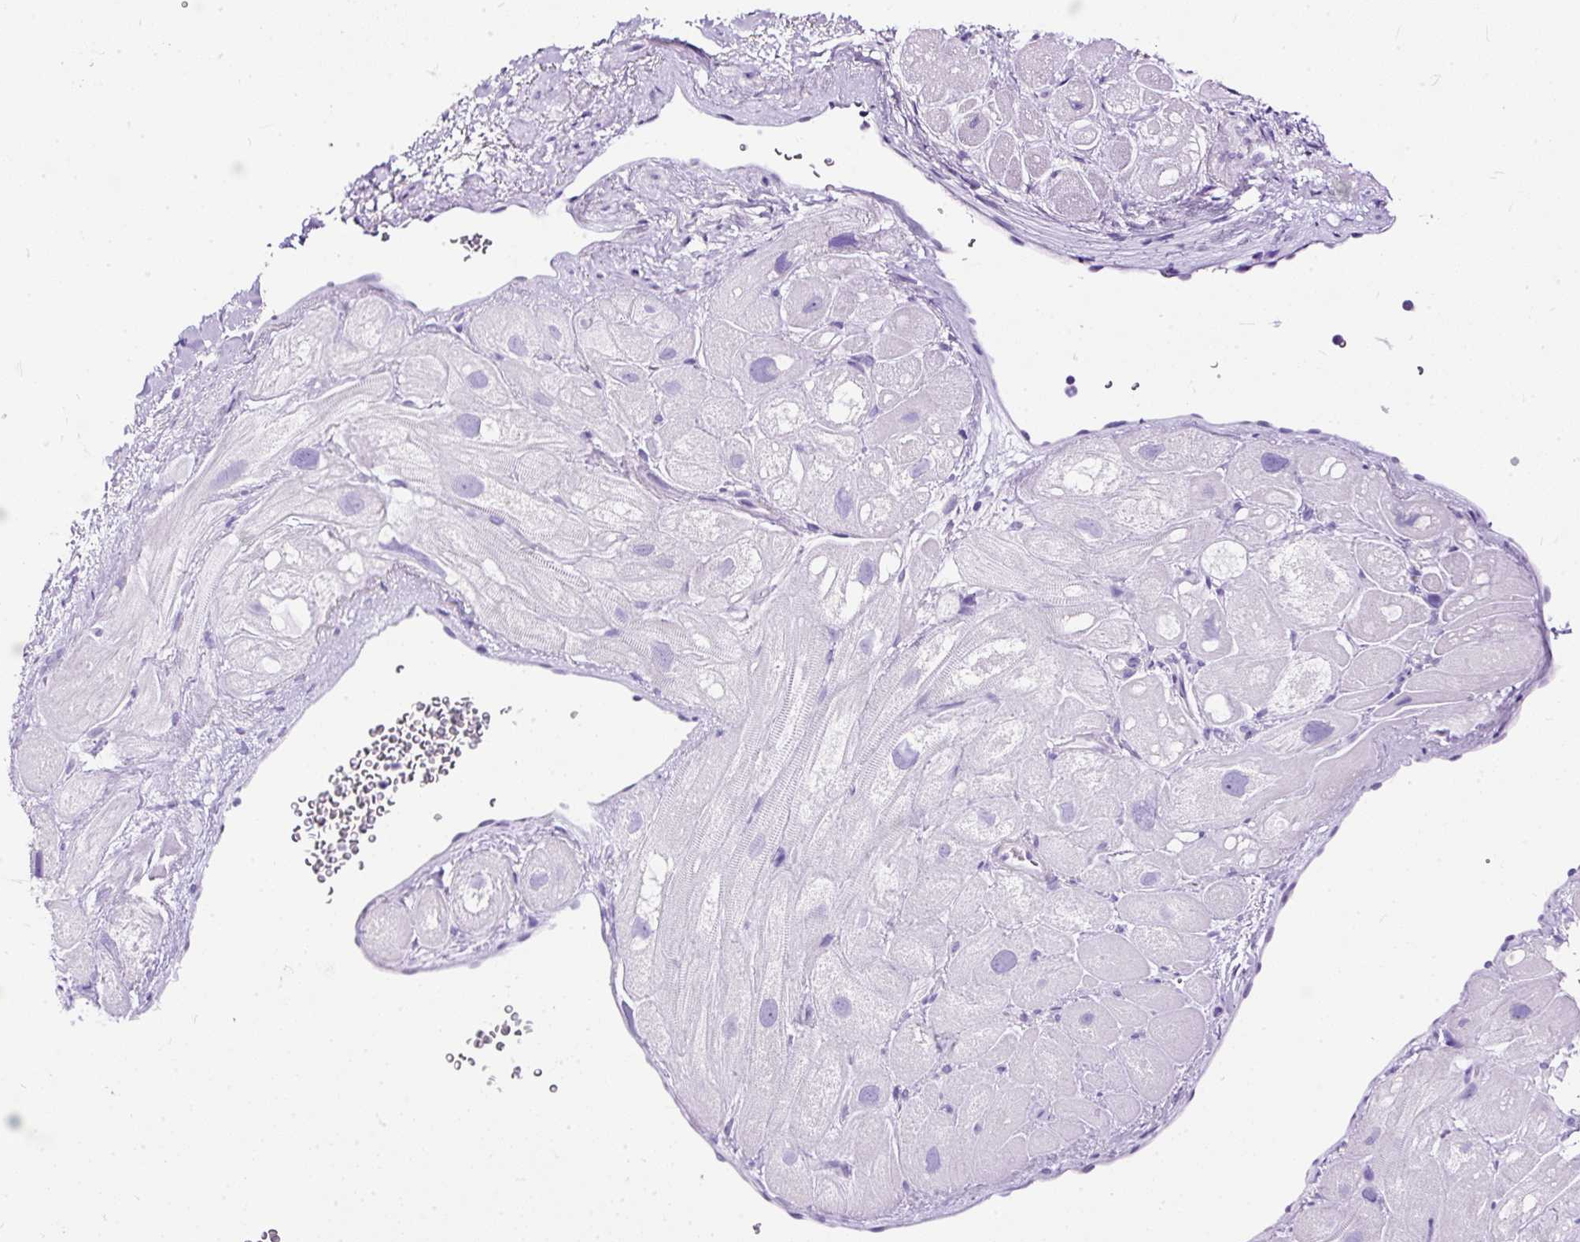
{"staining": {"intensity": "negative", "quantity": "none", "location": "none"}, "tissue": "heart muscle", "cell_type": "Cardiomyocytes", "image_type": "normal", "snomed": [{"axis": "morphology", "description": "Normal tissue, NOS"}, {"axis": "topography", "description": "Heart"}], "caption": "Immunohistochemistry micrograph of normal heart muscle: human heart muscle stained with DAB shows no significant protein positivity in cardiomyocytes. (DAB (3,3'-diaminobenzidine) IHC, high magnification).", "gene": "HEY1", "patient": {"sex": "male", "age": 49}}